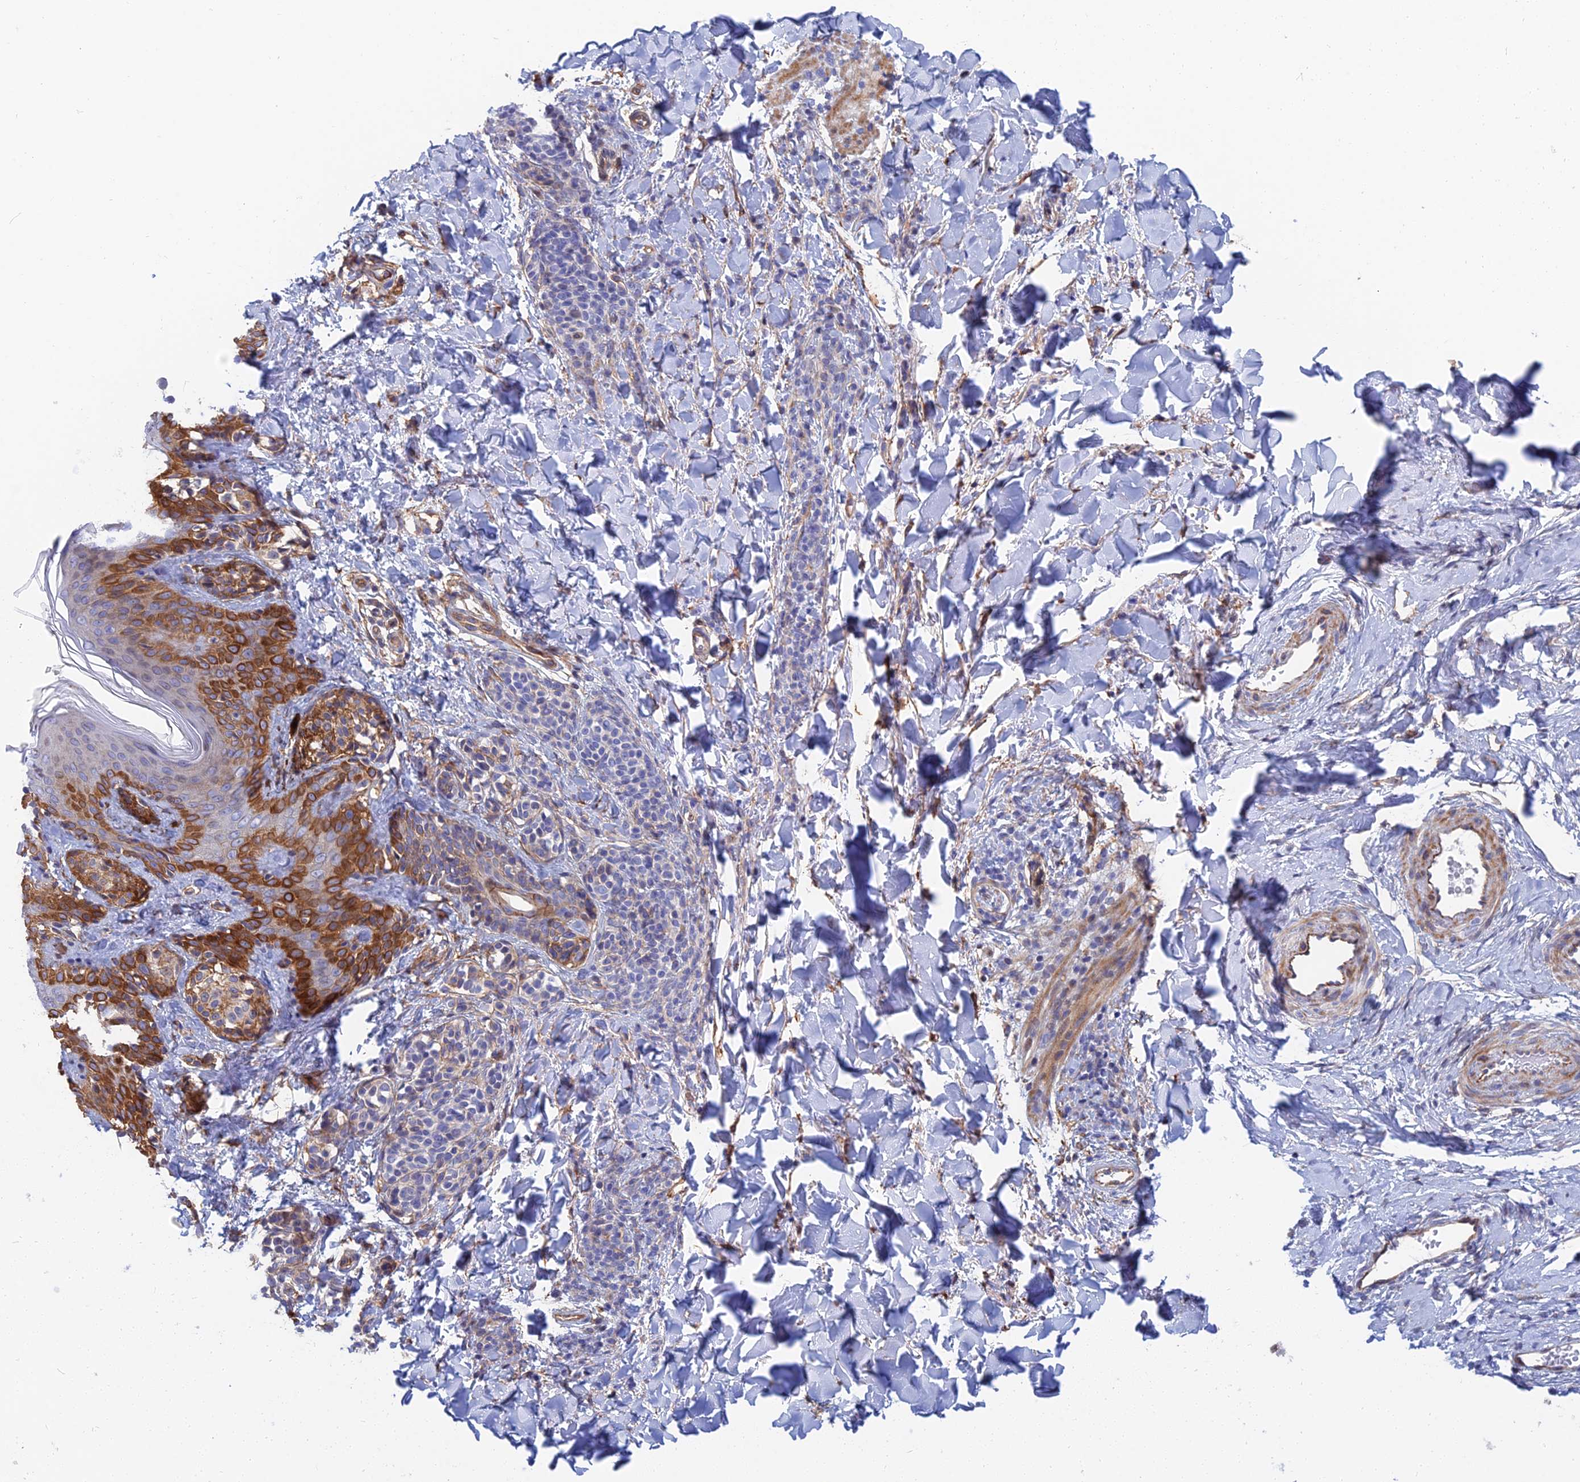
{"staining": {"intensity": "strong", "quantity": "<25%", "location": "cytoplasmic/membranous"}, "tissue": "skin", "cell_type": "Fibroblasts", "image_type": "normal", "snomed": [{"axis": "morphology", "description": "Normal tissue, NOS"}, {"axis": "topography", "description": "Skin"}], "caption": "High-power microscopy captured an immunohistochemistry histopathology image of normal skin, revealing strong cytoplasmic/membranous staining in about <25% of fibroblasts.", "gene": "TRIM43B", "patient": {"sex": "male", "age": 16}}